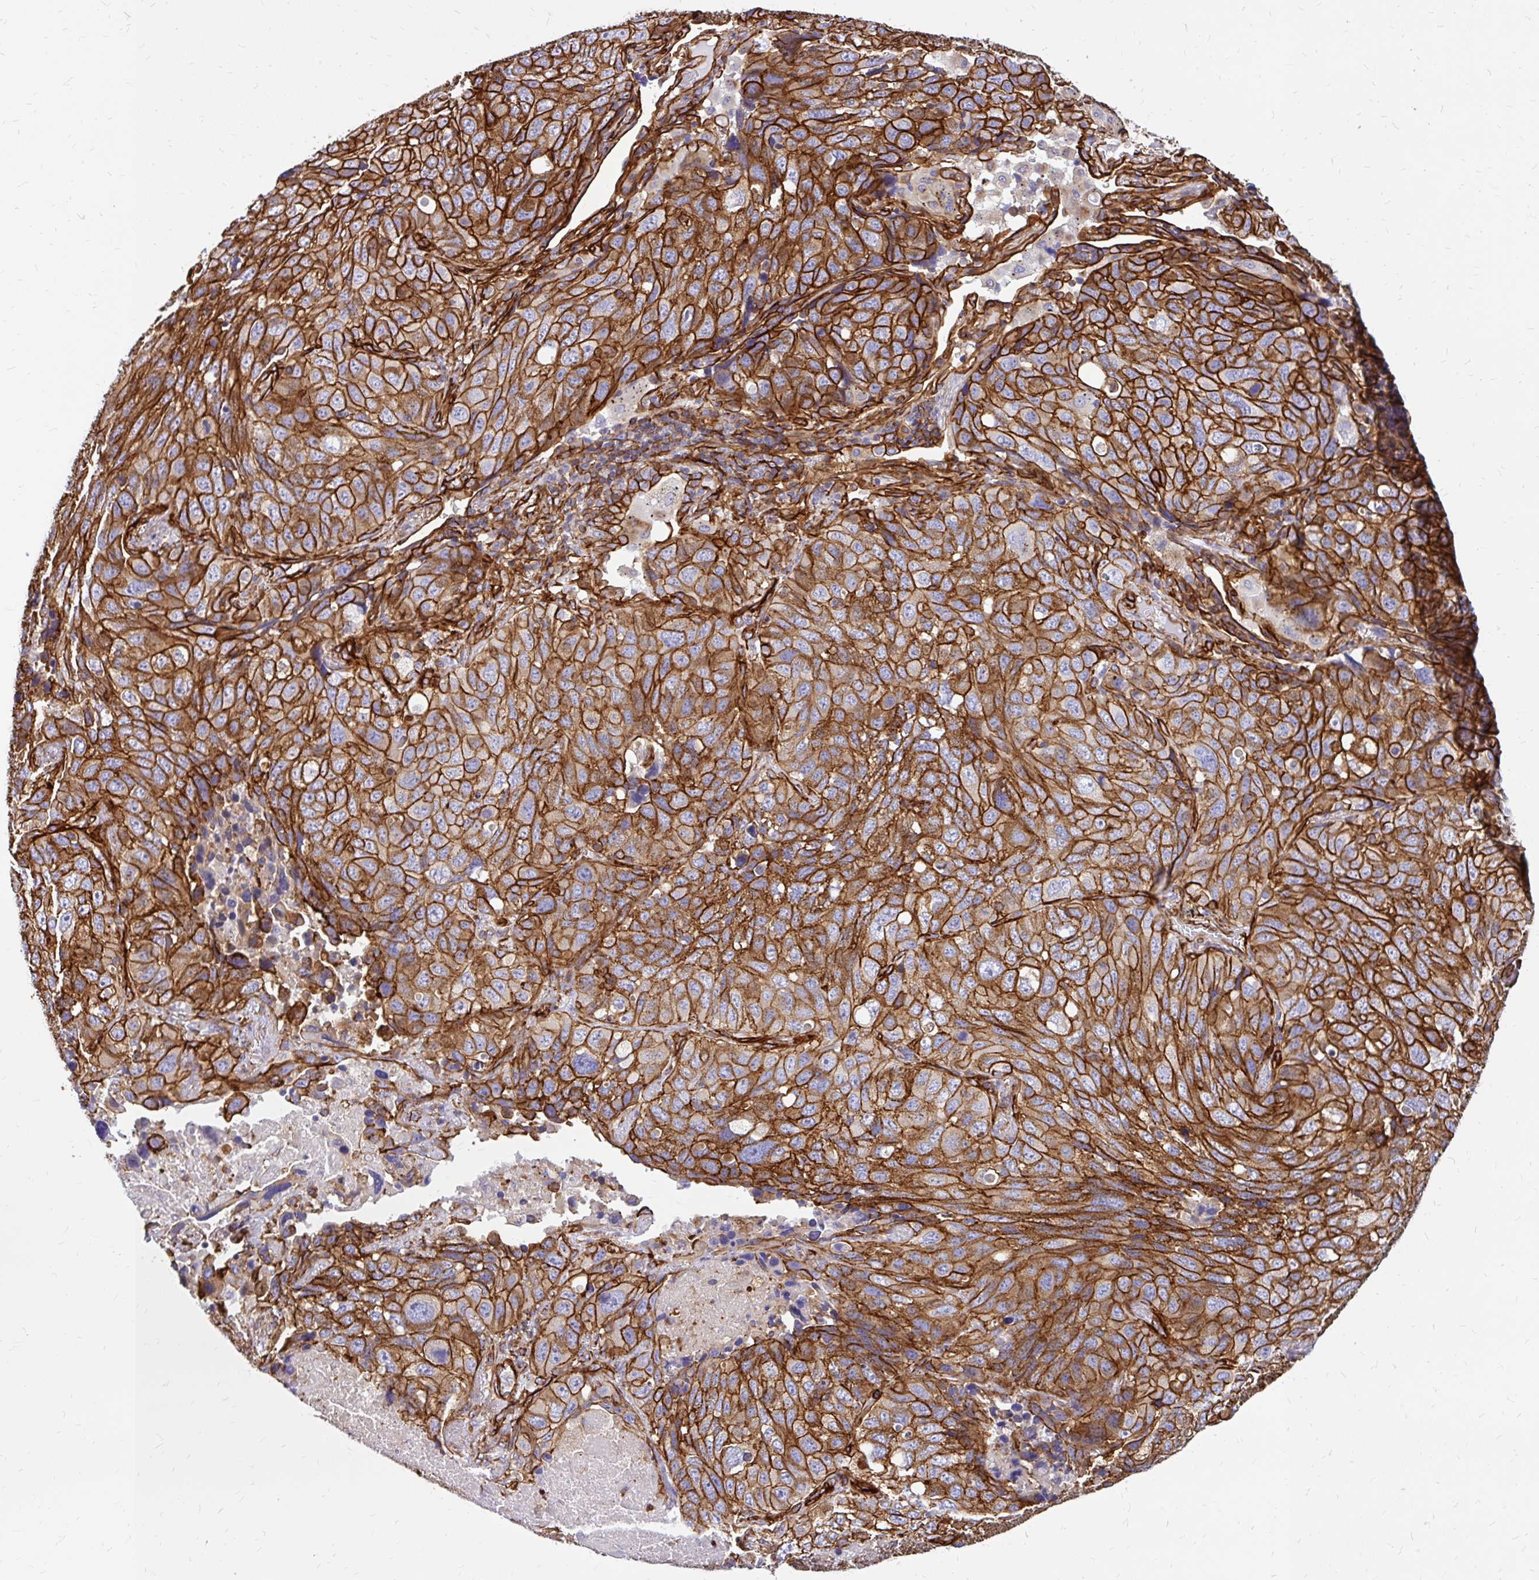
{"staining": {"intensity": "strong", "quantity": ">75%", "location": "cytoplasmic/membranous"}, "tissue": "lung cancer", "cell_type": "Tumor cells", "image_type": "cancer", "snomed": [{"axis": "morphology", "description": "Squamous cell carcinoma, NOS"}, {"axis": "topography", "description": "Lung"}], "caption": "Immunohistochemistry (IHC) histopathology image of neoplastic tissue: human lung squamous cell carcinoma stained using immunohistochemistry (IHC) displays high levels of strong protein expression localized specifically in the cytoplasmic/membranous of tumor cells, appearing as a cytoplasmic/membranous brown color.", "gene": "MAP1LC3B", "patient": {"sex": "male", "age": 60}}